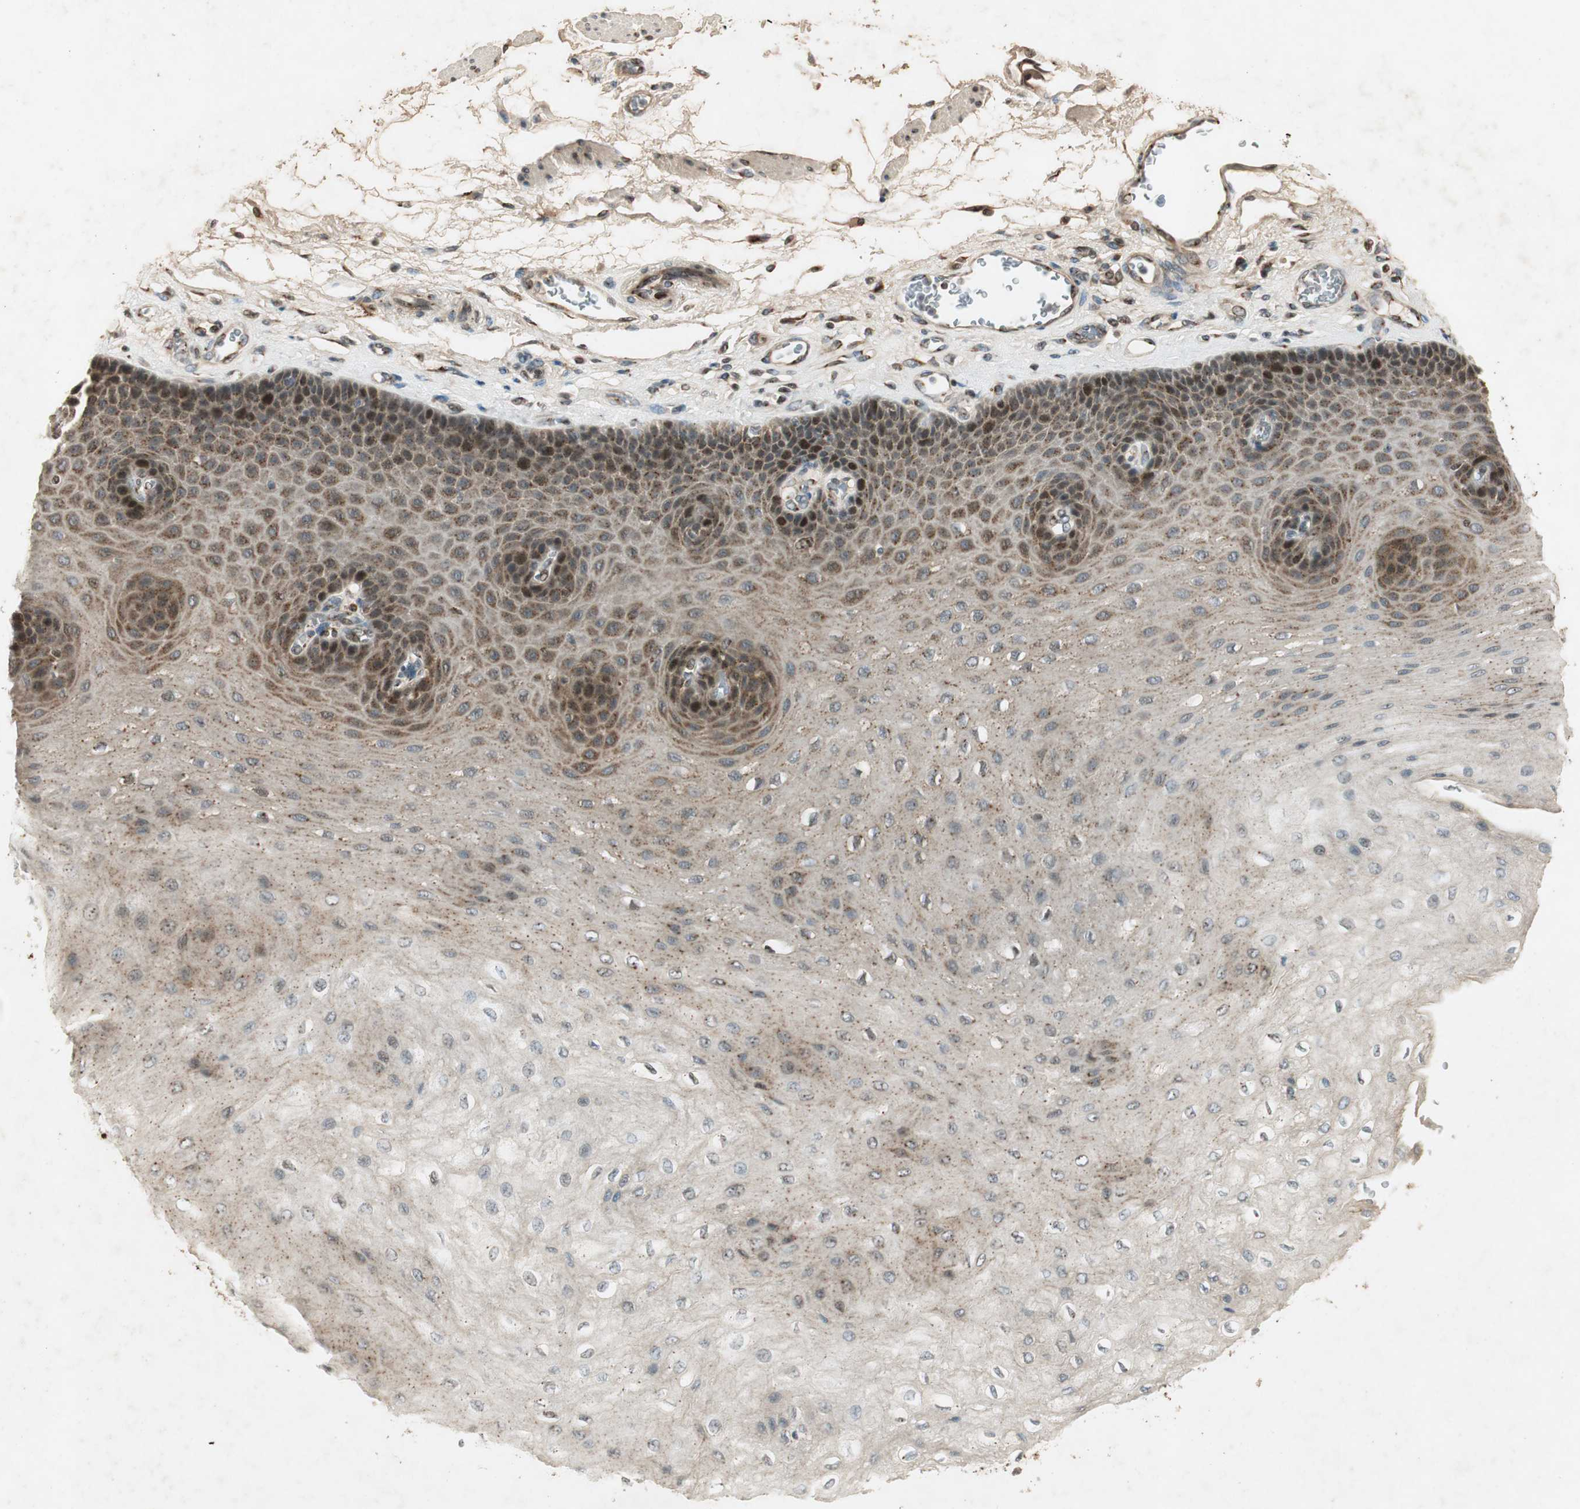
{"staining": {"intensity": "moderate", "quantity": ">75%", "location": "cytoplasmic/membranous"}, "tissue": "esophagus", "cell_type": "Squamous epithelial cells", "image_type": "normal", "snomed": [{"axis": "morphology", "description": "Normal tissue, NOS"}, {"axis": "topography", "description": "Esophagus"}], "caption": "A micrograph of esophagus stained for a protein displays moderate cytoplasmic/membranous brown staining in squamous epithelial cells. Immunohistochemistry stains the protein in brown and the nuclei are stained blue.", "gene": "NEO1", "patient": {"sex": "female", "age": 72}}